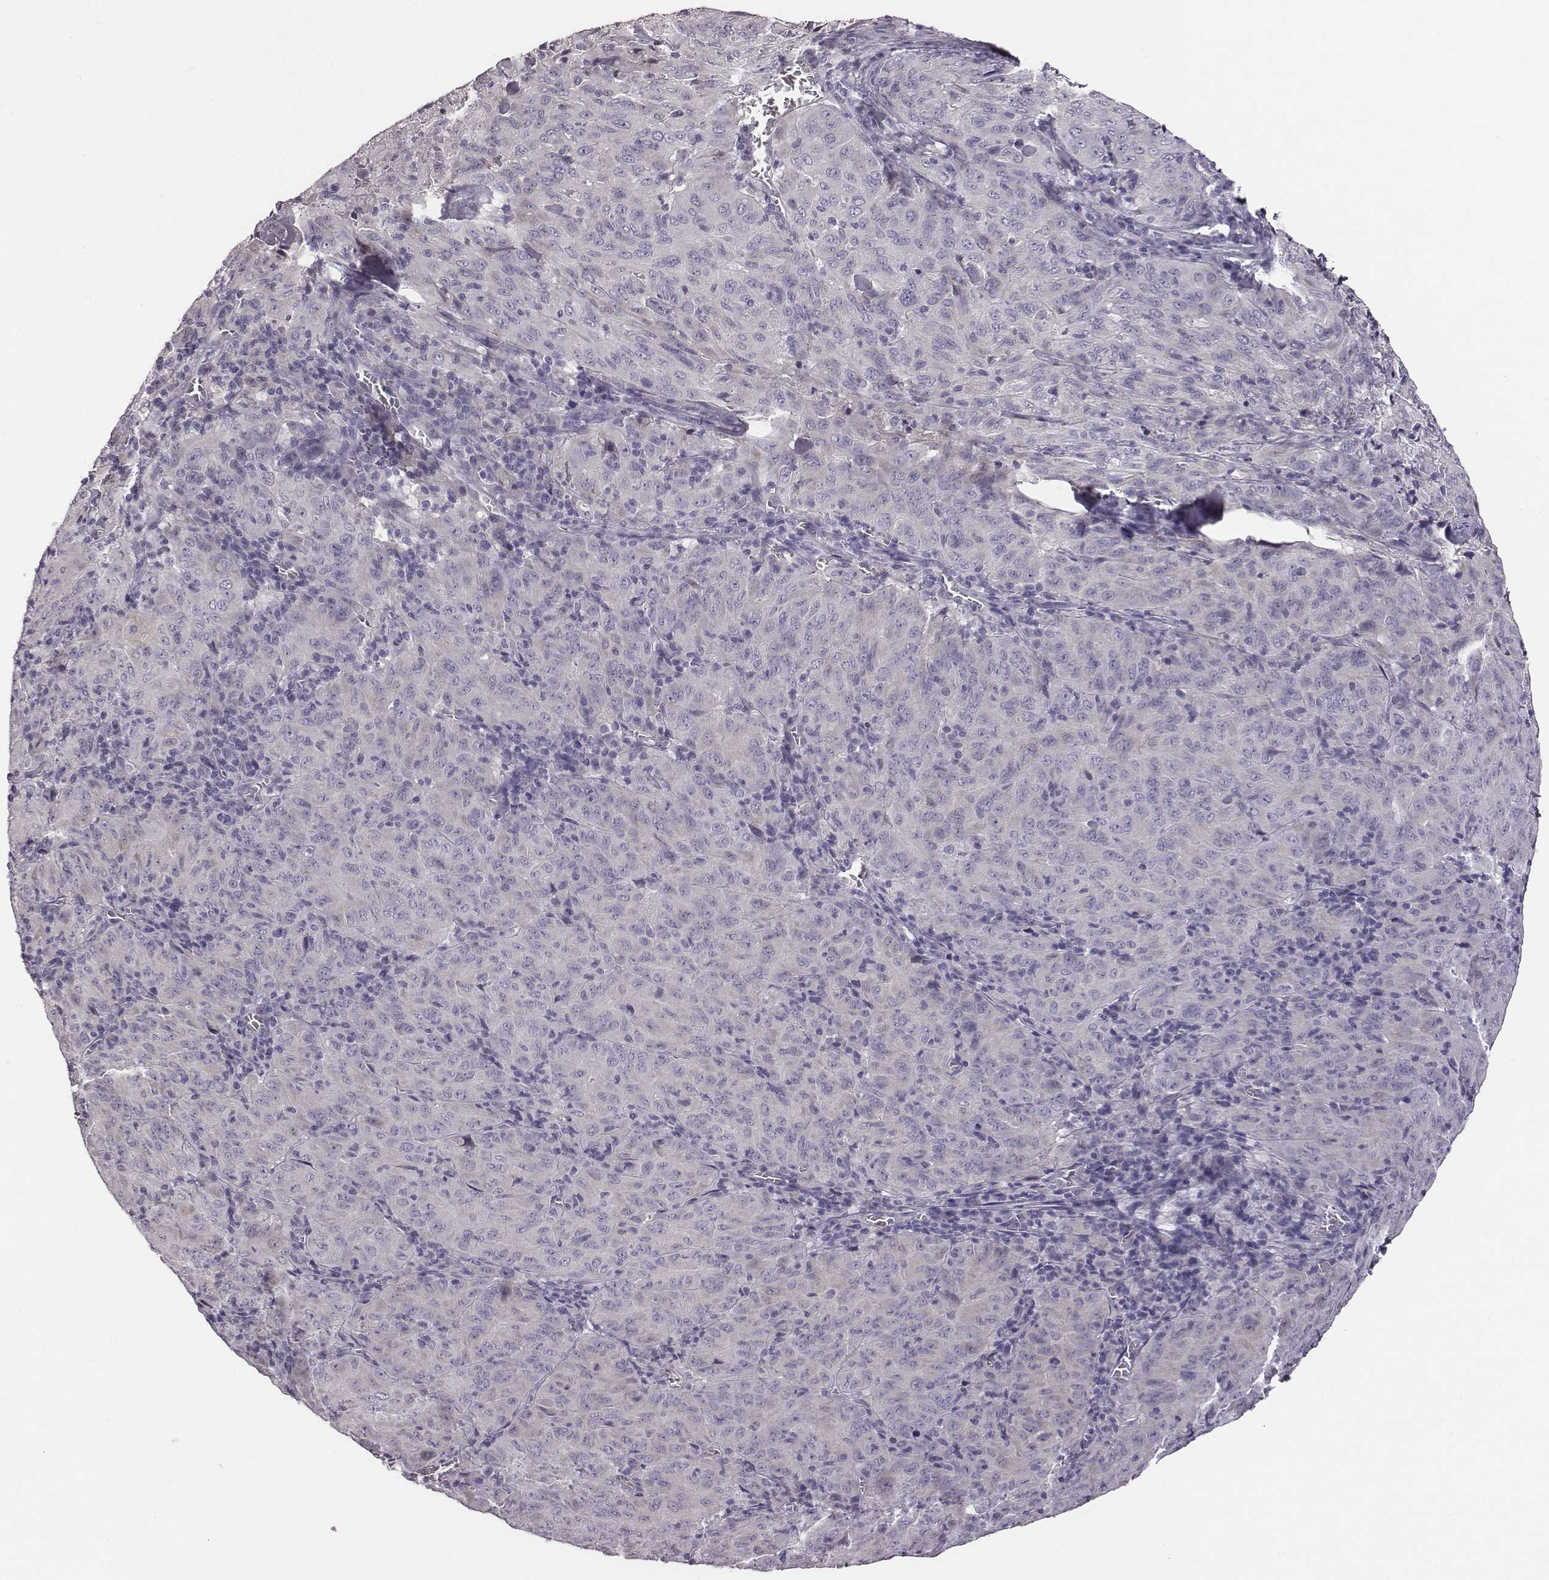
{"staining": {"intensity": "negative", "quantity": "none", "location": "none"}, "tissue": "pancreatic cancer", "cell_type": "Tumor cells", "image_type": "cancer", "snomed": [{"axis": "morphology", "description": "Adenocarcinoma, NOS"}, {"axis": "topography", "description": "Pancreas"}], "caption": "This image is of adenocarcinoma (pancreatic) stained with immunohistochemistry (IHC) to label a protein in brown with the nuclei are counter-stained blue. There is no positivity in tumor cells.", "gene": "GUCA1A", "patient": {"sex": "male", "age": 63}}